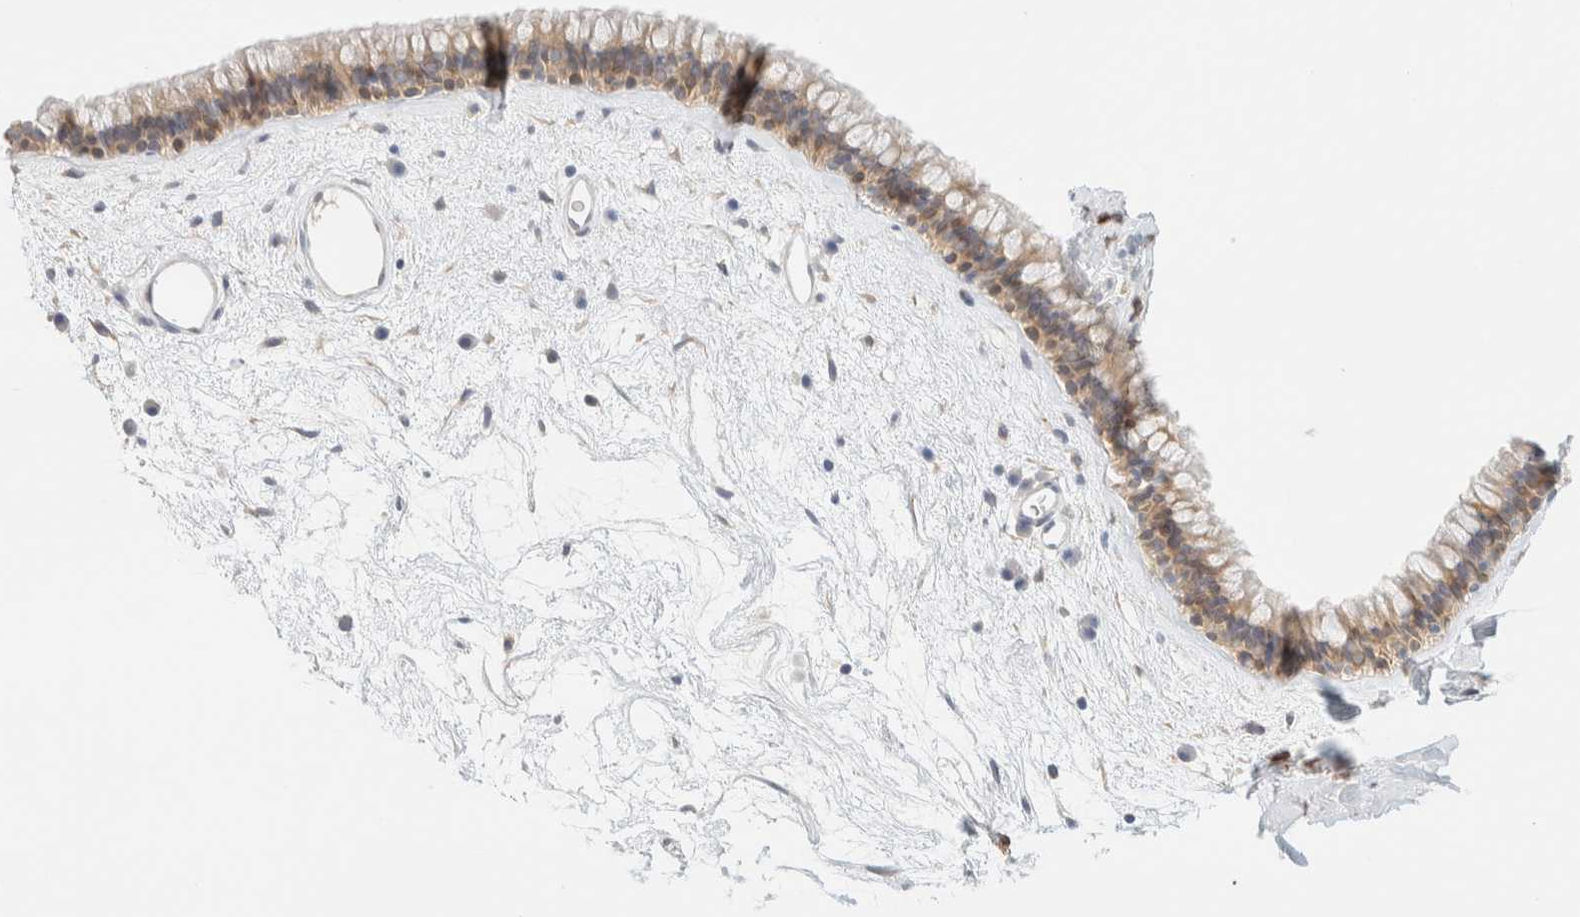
{"staining": {"intensity": "moderate", "quantity": ">75%", "location": "cytoplasmic/membranous"}, "tissue": "nasopharynx", "cell_type": "Respiratory epithelial cells", "image_type": "normal", "snomed": [{"axis": "morphology", "description": "Normal tissue, NOS"}, {"axis": "morphology", "description": "Inflammation, NOS"}, {"axis": "topography", "description": "Nasopharynx"}], "caption": "This histopathology image displays immunohistochemistry staining of benign nasopharynx, with medium moderate cytoplasmic/membranous expression in approximately >75% of respiratory epithelial cells.", "gene": "NT5C", "patient": {"sex": "male", "age": 48}}